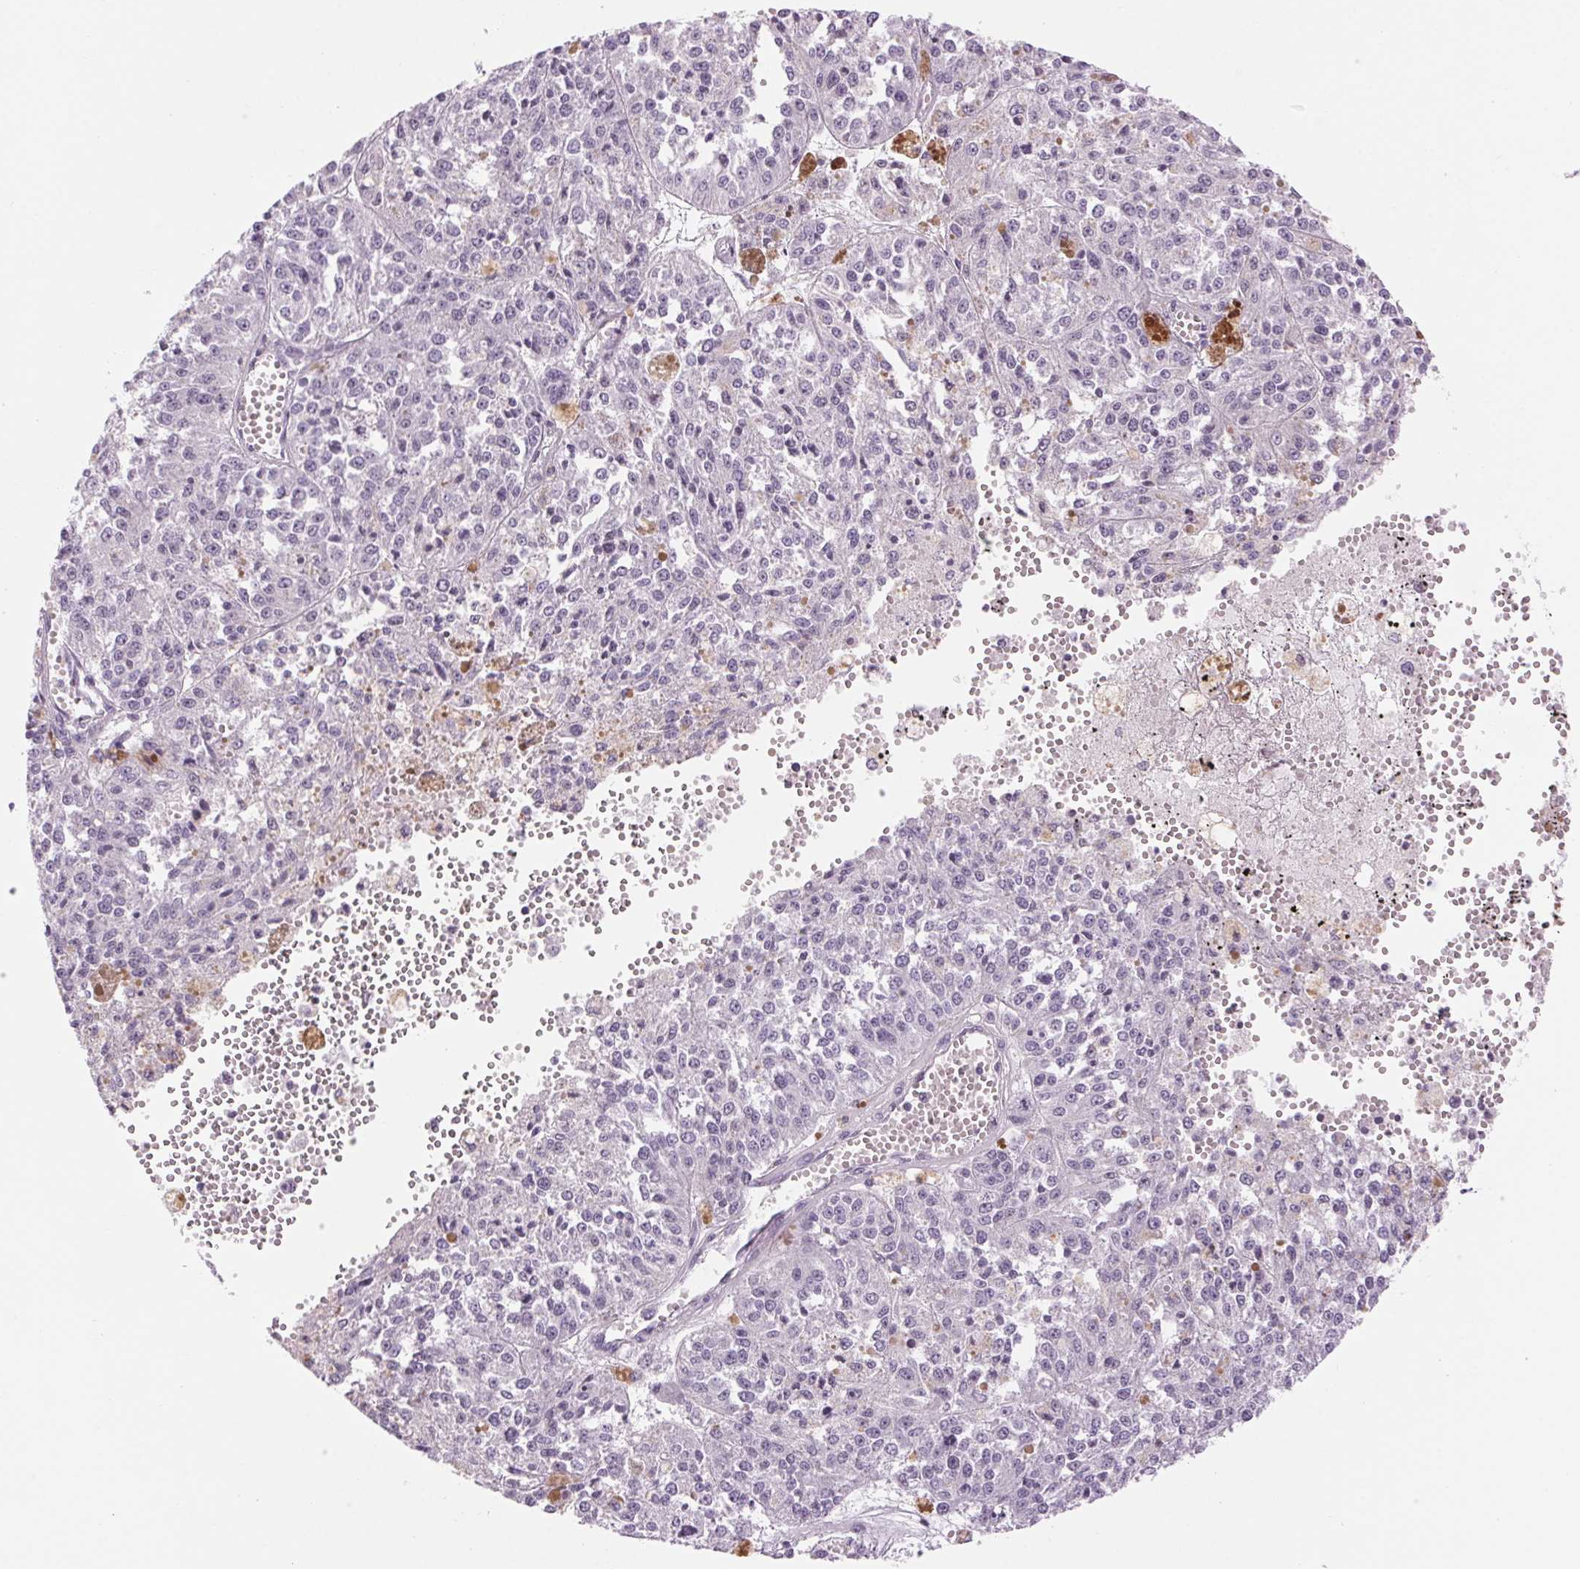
{"staining": {"intensity": "negative", "quantity": "none", "location": "none"}, "tissue": "melanoma", "cell_type": "Tumor cells", "image_type": "cancer", "snomed": [{"axis": "morphology", "description": "Malignant melanoma, Metastatic site"}, {"axis": "topography", "description": "Lymph node"}], "caption": "An IHC image of malignant melanoma (metastatic site) is shown. There is no staining in tumor cells of malignant melanoma (metastatic site).", "gene": "SLC6A19", "patient": {"sex": "female", "age": 64}}